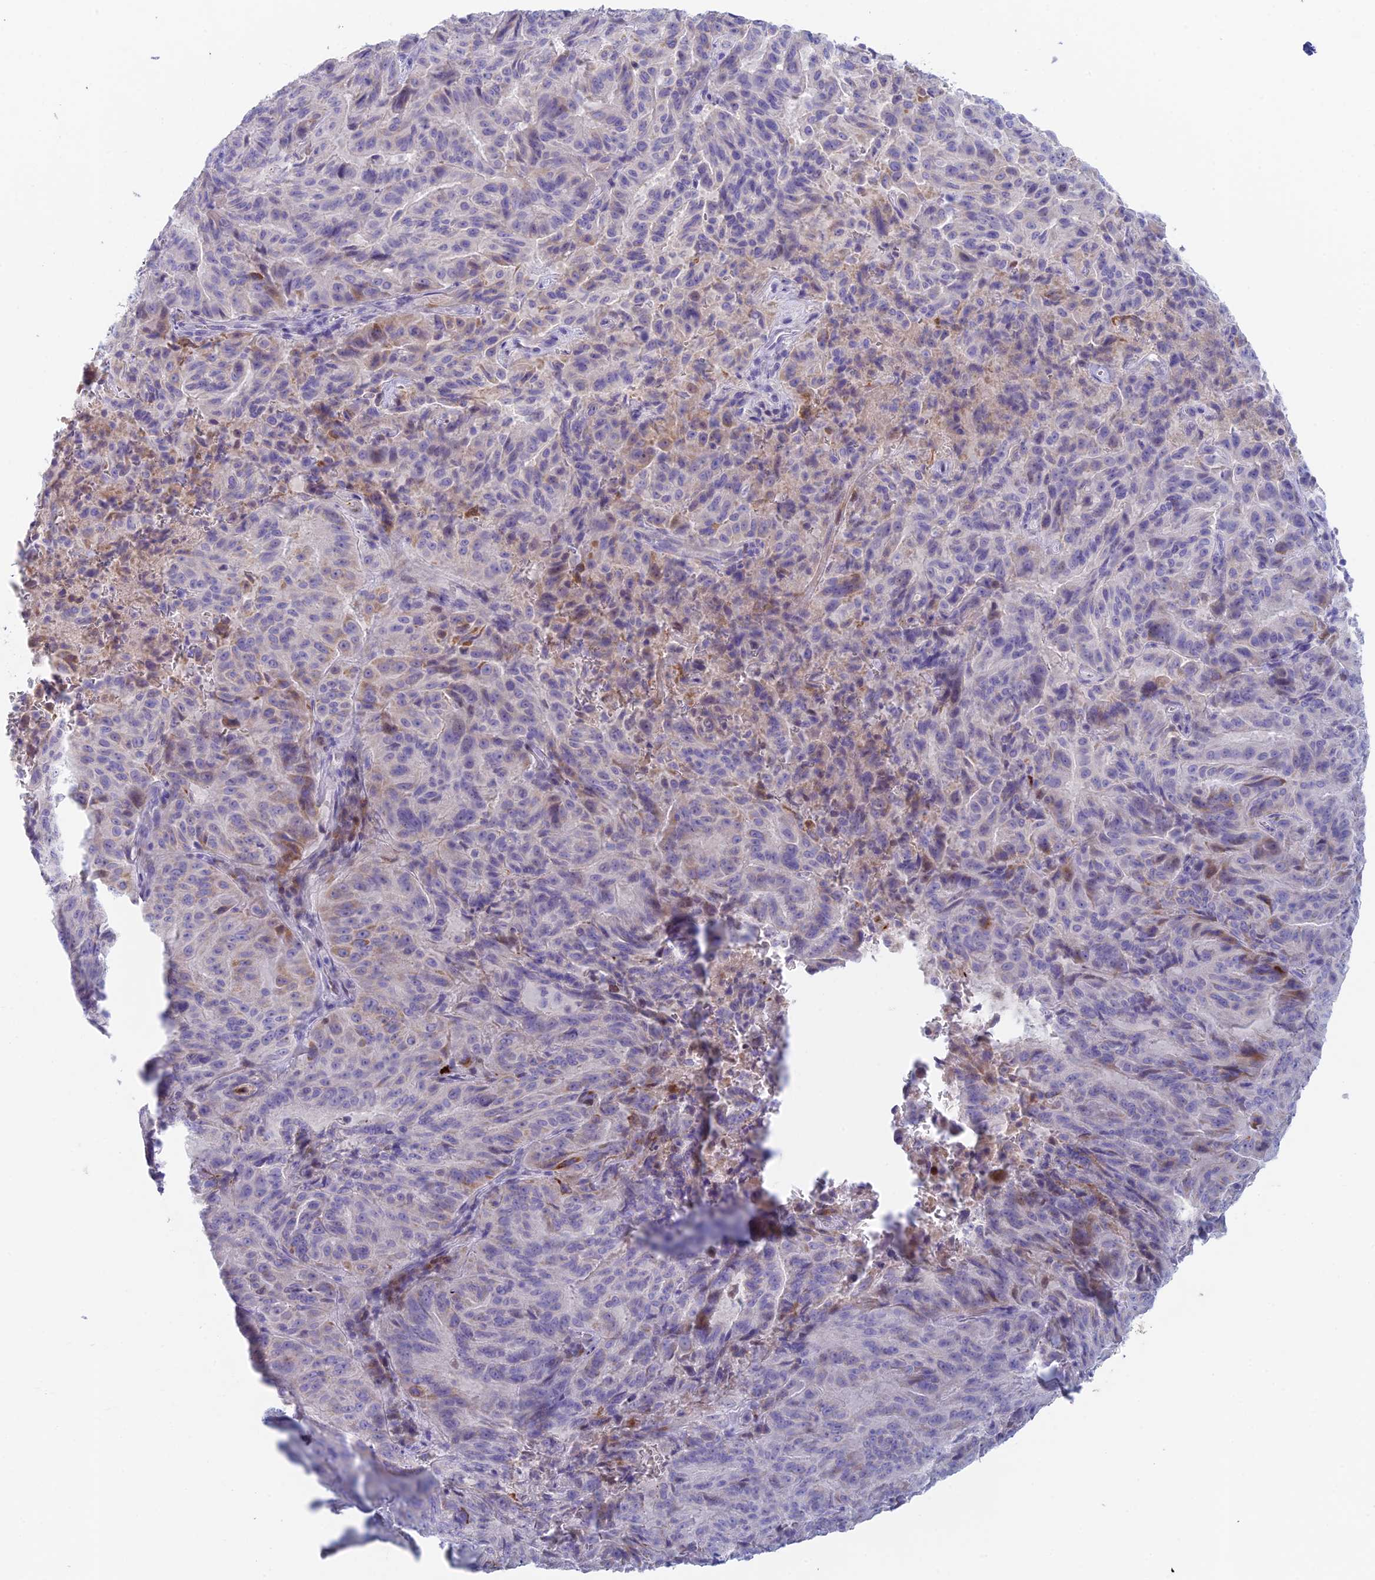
{"staining": {"intensity": "moderate", "quantity": "<25%", "location": "cytoplasmic/membranous"}, "tissue": "pancreatic cancer", "cell_type": "Tumor cells", "image_type": "cancer", "snomed": [{"axis": "morphology", "description": "Adenocarcinoma, NOS"}, {"axis": "topography", "description": "Pancreas"}], "caption": "Human pancreatic adenocarcinoma stained for a protein (brown) exhibits moderate cytoplasmic/membranous positive positivity in about <25% of tumor cells.", "gene": "REXO5", "patient": {"sex": "male", "age": 63}}